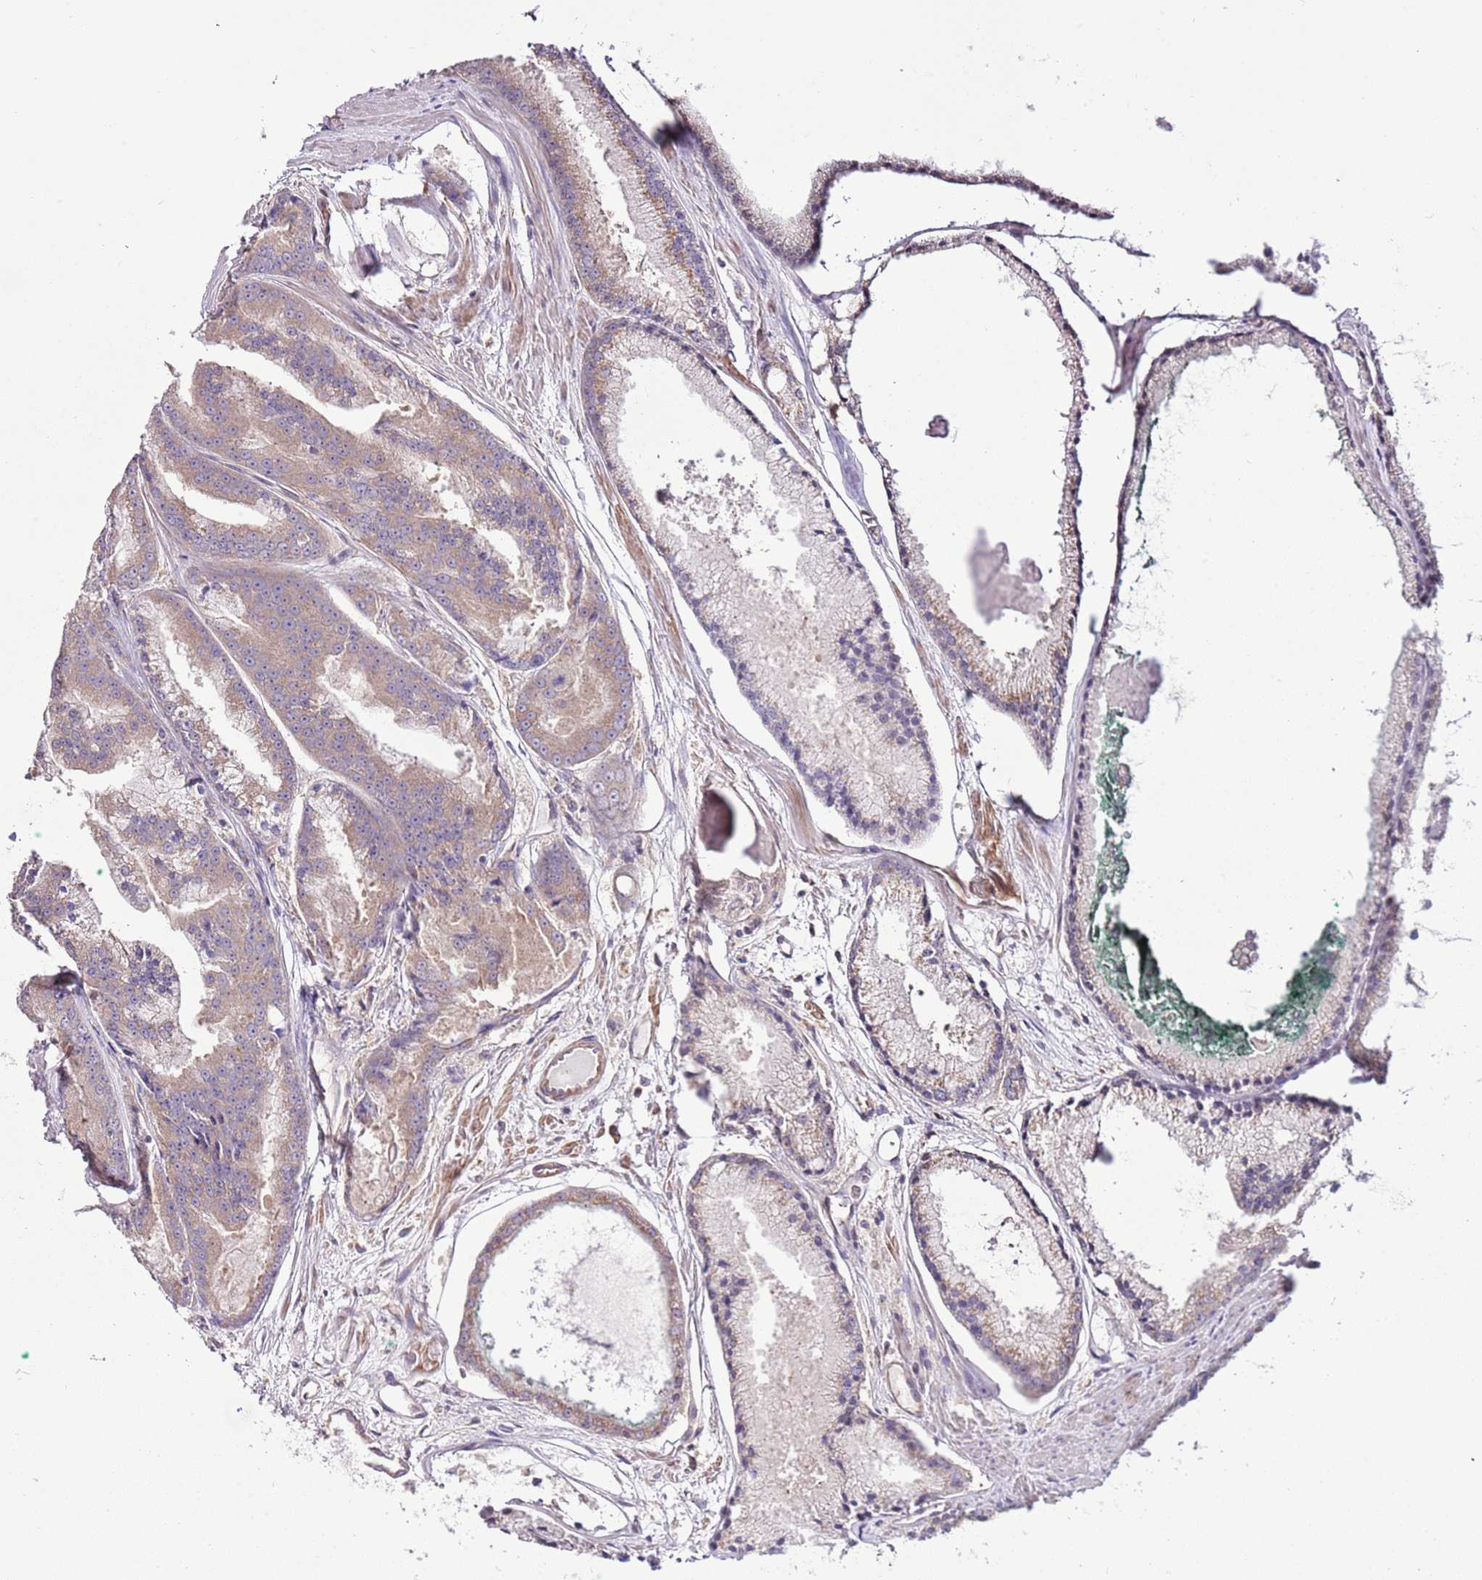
{"staining": {"intensity": "moderate", "quantity": "25%-75%", "location": "cytoplasmic/membranous"}, "tissue": "prostate cancer", "cell_type": "Tumor cells", "image_type": "cancer", "snomed": [{"axis": "morphology", "description": "Adenocarcinoma, High grade"}, {"axis": "topography", "description": "Prostate"}], "caption": "Immunohistochemistry image of neoplastic tissue: human prostate cancer (high-grade adenocarcinoma) stained using IHC displays medium levels of moderate protein expression localized specifically in the cytoplasmic/membranous of tumor cells, appearing as a cytoplasmic/membranous brown color.", "gene": "LPIN2", "patient": {"sex": "male", "age": 61}}